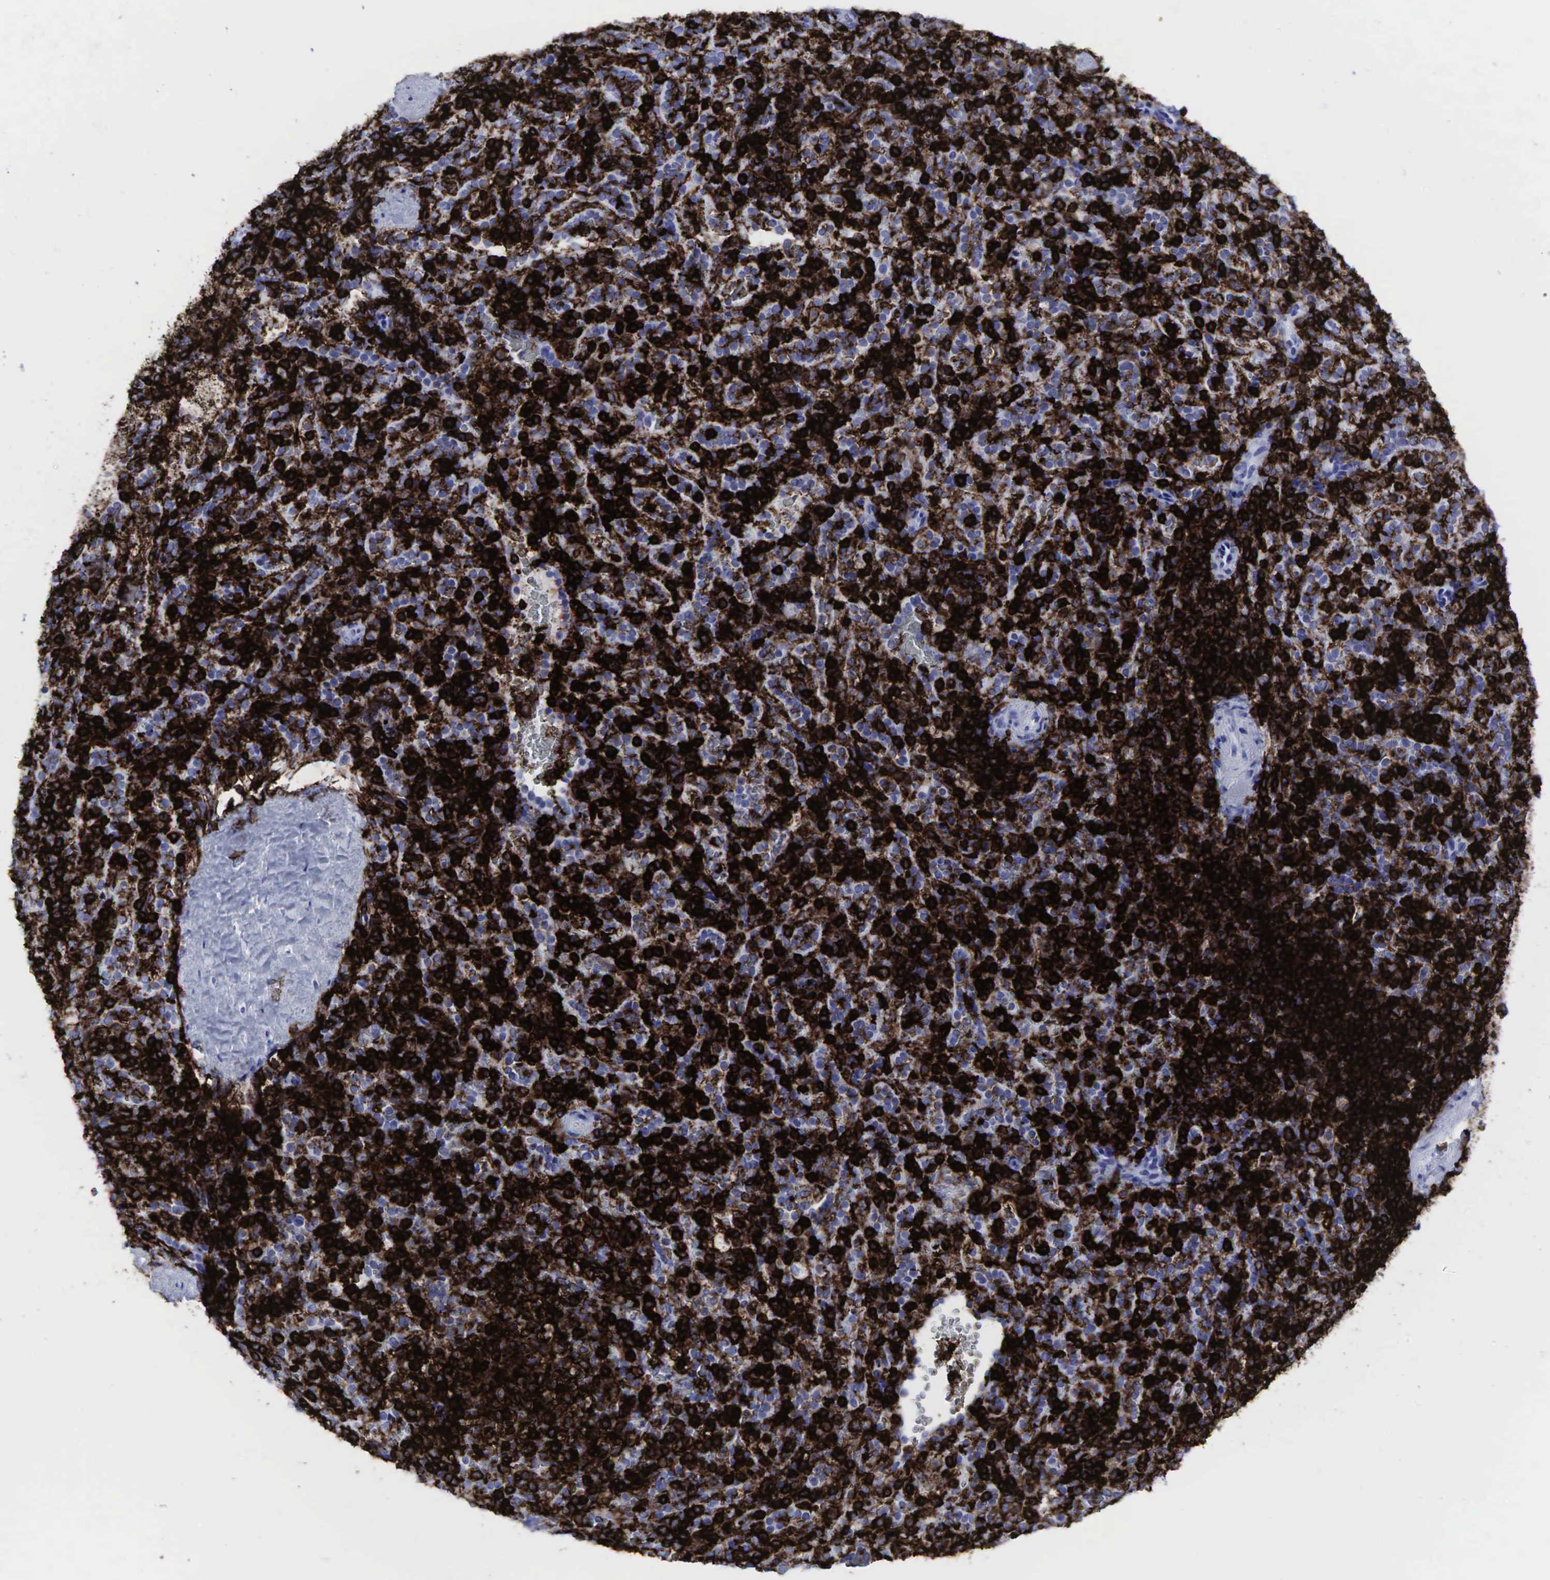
{"staining": {"intensity": "strong", "quantity": "25%-75%", "location": "cytoplasmic/membranous"}, "tissue": "spleen", "cell_type": "Cells in red pulp", "image_type": "normal", "snomed": [{"axis": "morphology", "description": "Normal tissue, NOS"}, {"axis": "topography", "description": "Spleen"}], "caption": "Normal spleen shows strong cytoplasmic/membranous expression in approximately 25%-75% of cells in red pulp The staining was performed using DAB (3,3'-diaminobenzidine), with brown indicating positive protein expression. Nuclei are stained blue with hematoxylin..", "gene": "PTPRC", "patient": {"sex": "female", "age": 21}}